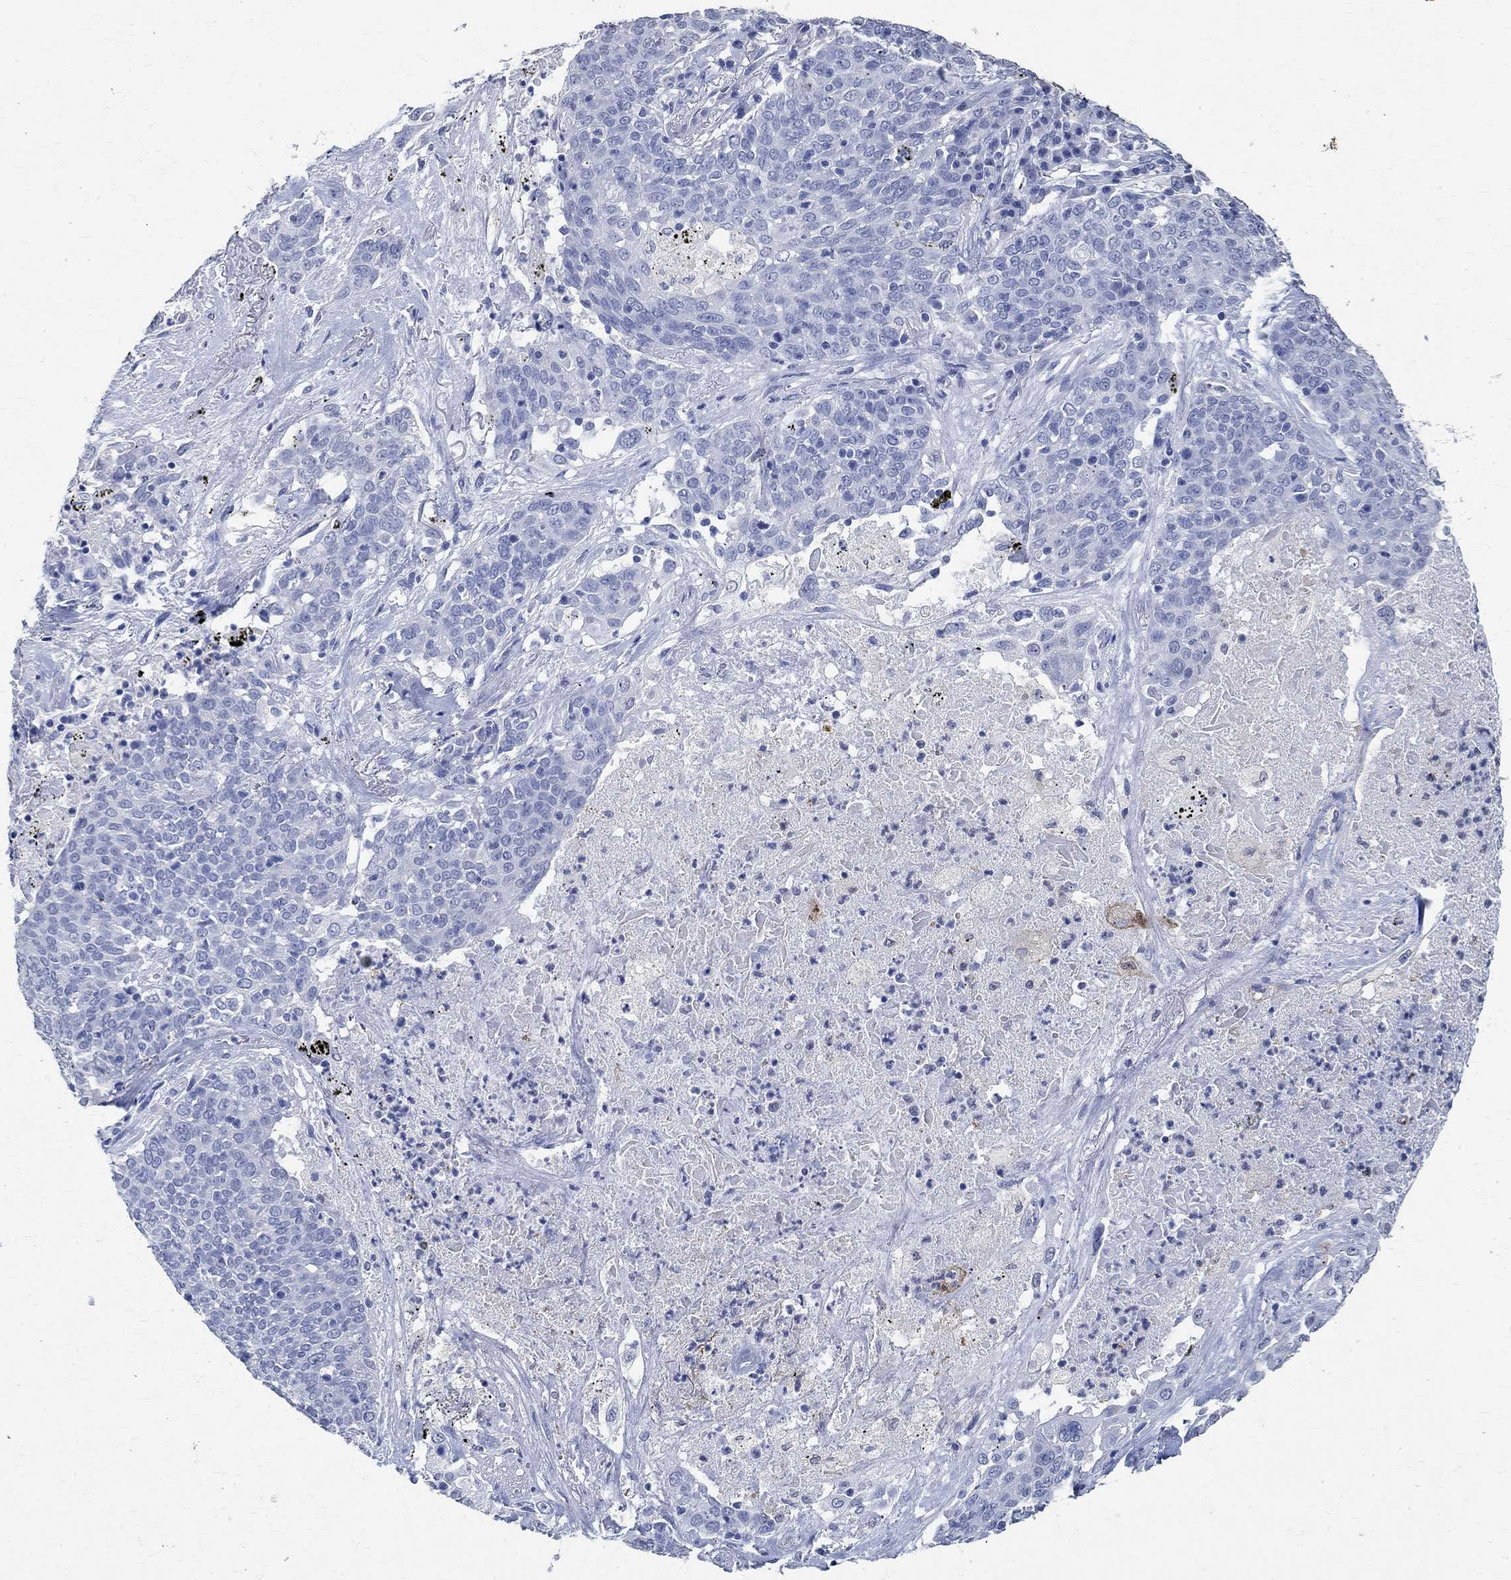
{"staining": {"intensity": "negative", "quantity": "none", "location": "none"}, "tissue": "lung cancer", "cell_type": "Tumor cells", "image_type": "cancer", "snomed": [{"axis": "morphology", "description": "Squamous cell carcinoma, NOS"}, {"axis": "topography", "description": "Lung"}], "caption": "Immunohistochemical staining of human squamous cell carcinoma (lung) displays no significant expression in tumor cells.", "gene": "TMEM221", "patient": {"sex": "male", "age": 82}}